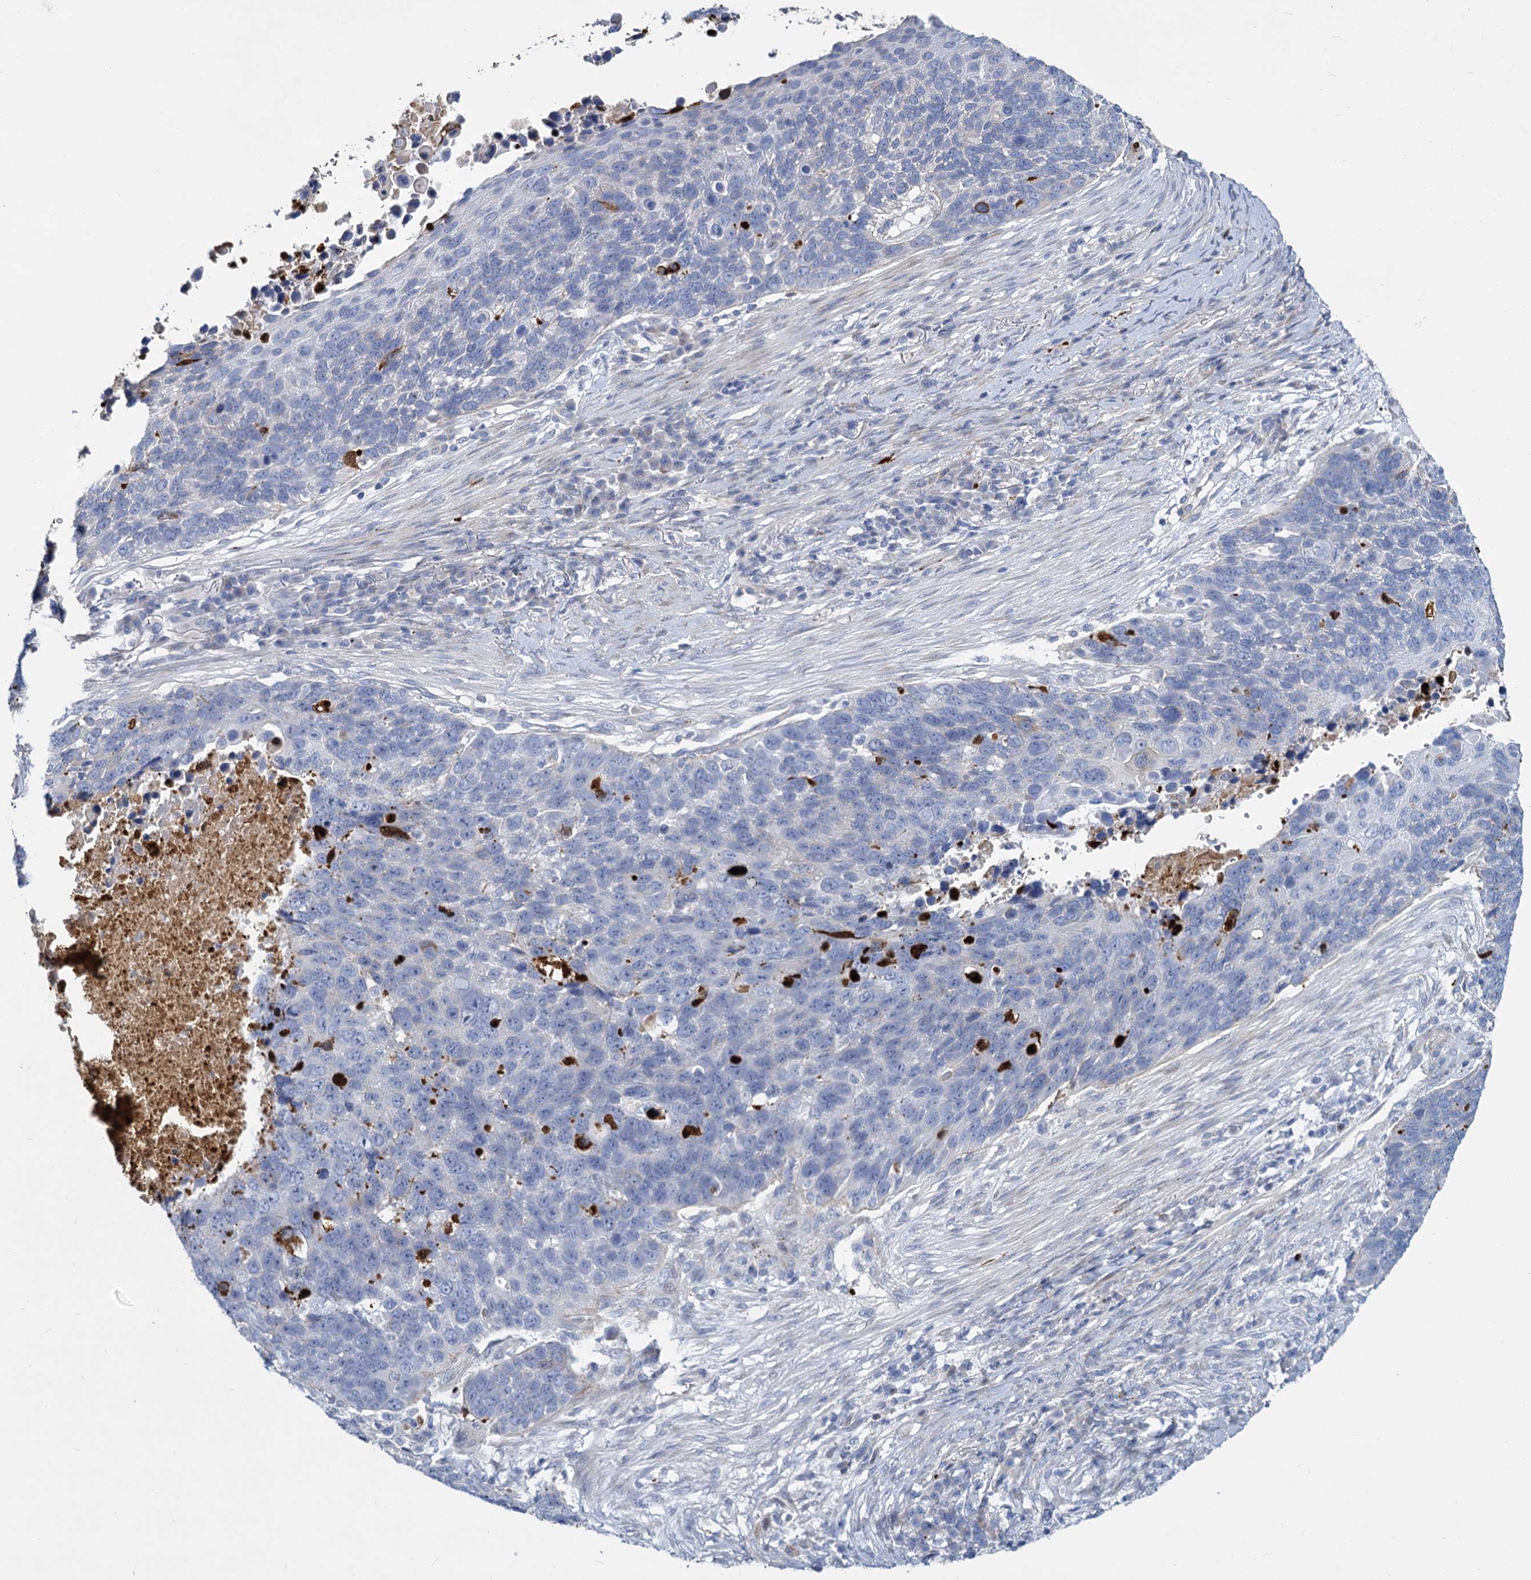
{"staining": {"intensity": "negative", "quantity": "none", "location": "none"}, "tissue": "lung cancer", "cell_type": "Tumor cells", "image_type": "cancer", "snomed": [{"axis": "morphology", "description": "Normal tissue, NOS"}, {"axis": "morphology", "description": "Squamous cell carcinoma, NOS"}, {"axis": "topography", "description": "Lymph node"}, {"axis": "topography", "description": "Lung"}], "caption": "This is an immunohistochemistry histopathology image of human lung cancer (squamous cell carcinoma). There is no positivity in tumor cells.", "gene": "TRIM77", "patient": {"sex": "male", "age": 66}}